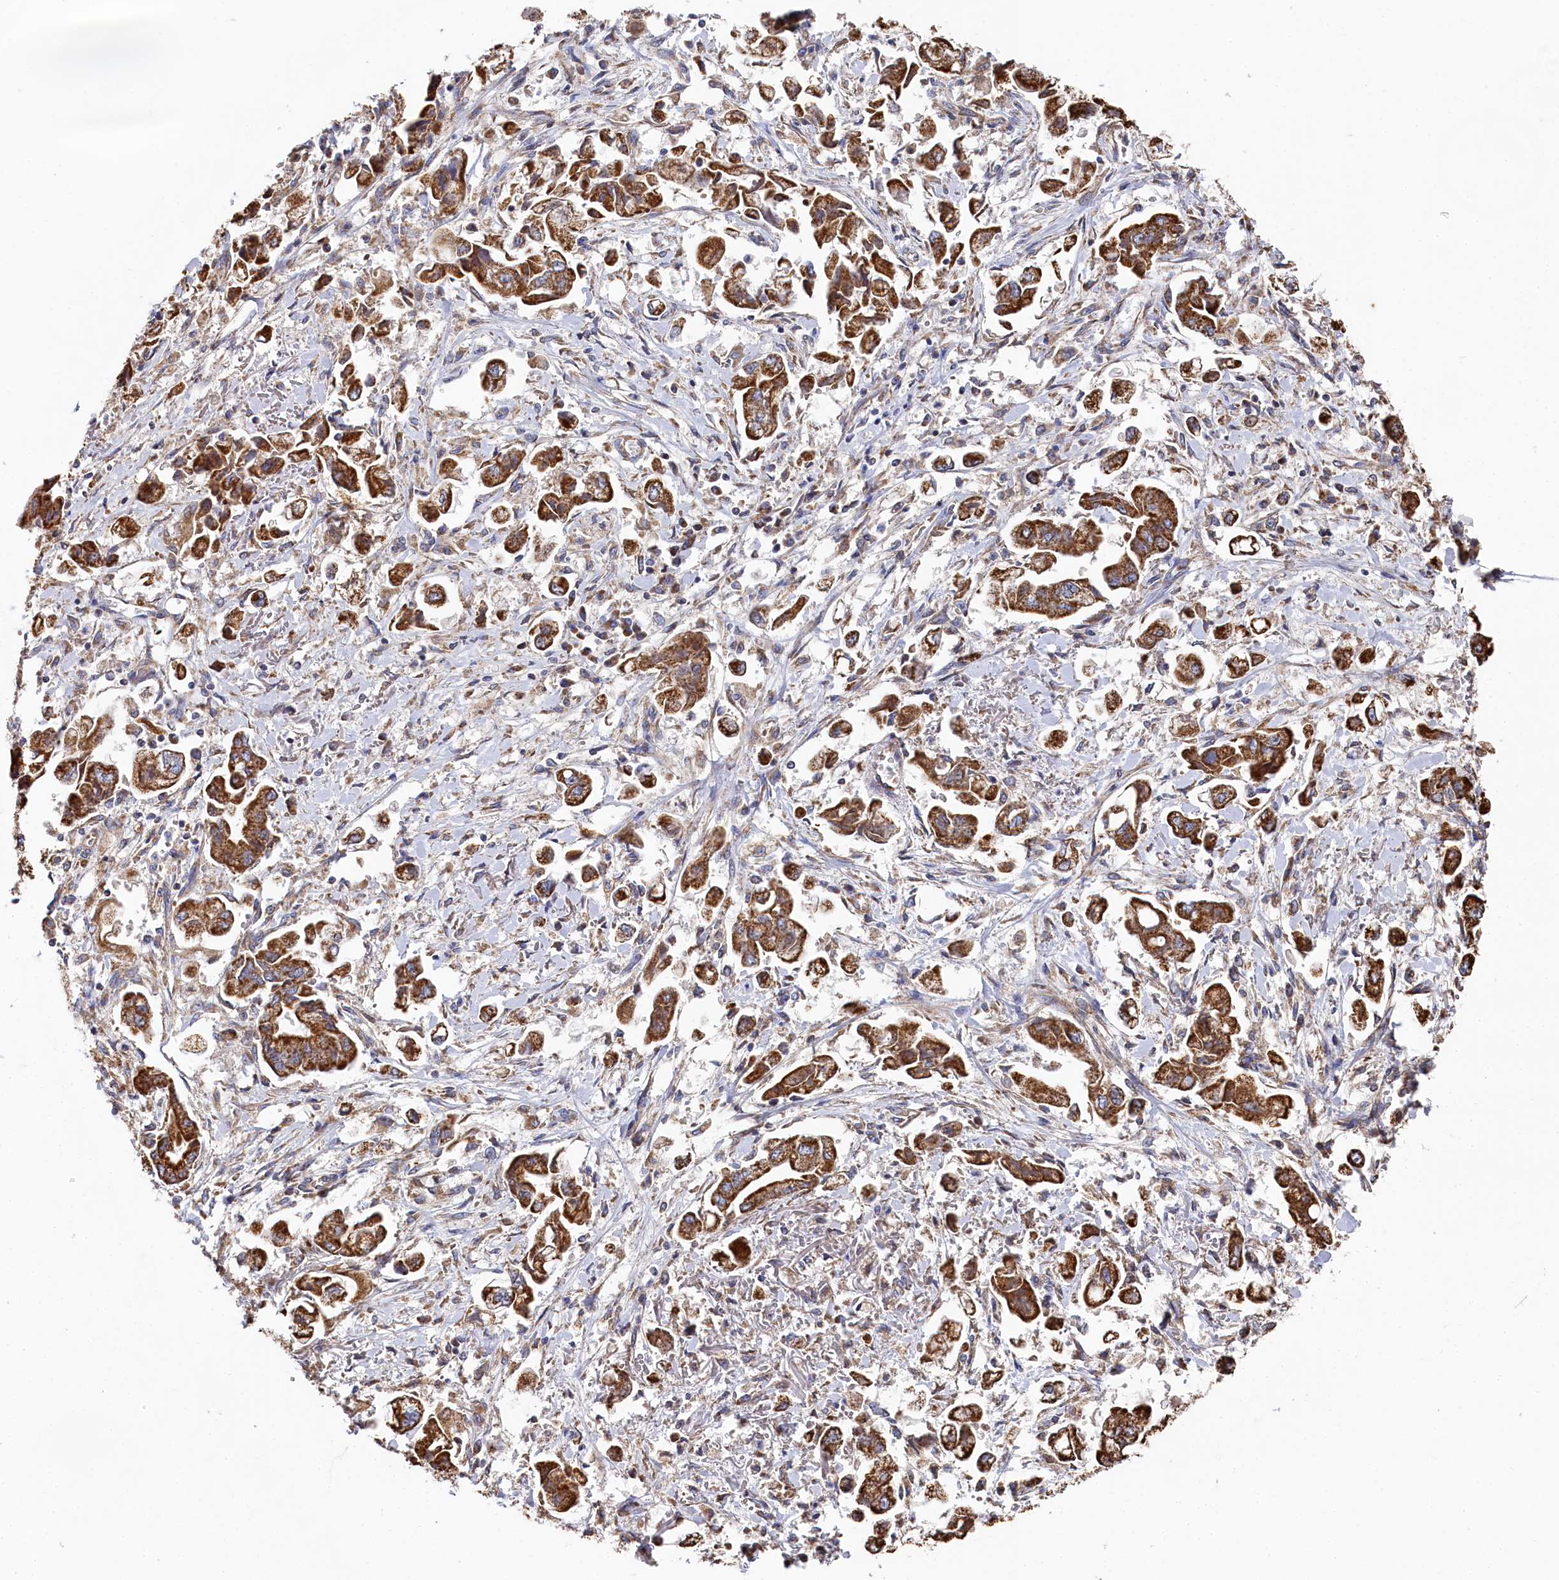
{"staining": {"intensity": "strong", "quantity": ">75%", "location": "cytoplasmic/membranous"}, "tissue": "stomach cancer", "cell_type": "Tumor cells", "image_type": "cancer", "snomed": [{"axis": "morphology", "description": "Adenocarcinoma, NOS"}, {"axis": "topography", "description": "Stomach"}], "caption": "A brown stain labels strong cytoplasmic/membranous positivity of a protein in human stomach adenocarcinoma tumor cells.", "gene": "HAUS2", "patient": {"sex": "male", "age": 62}}